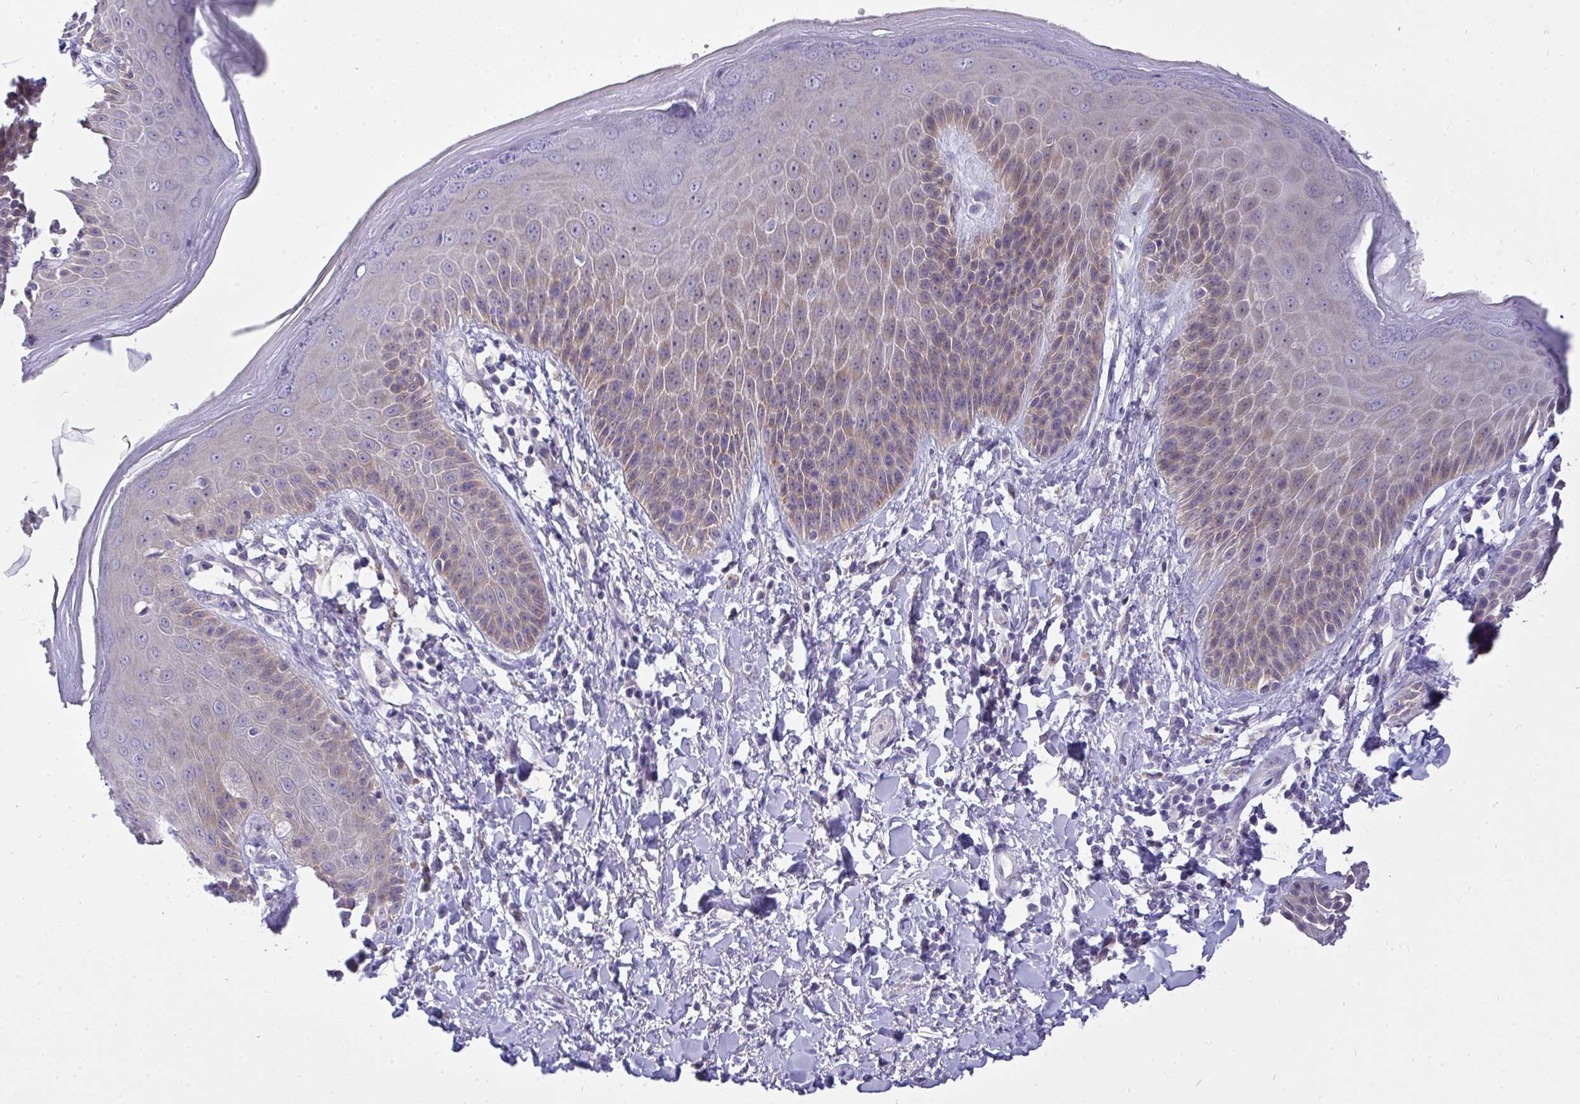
{"staining": {"intensity": "weak", "quantity": "25%-75%", "location": "cytoplasmic/membranous"}, "tissue": "skin", "cell_type": "Epidermal cells", "image_type": "normal", "snomed": [{"axis": "morphology", "description": "Normal tissue, NOS"}, {"axis": "topography", "description": "Anal"}, {"axis": "topography", "description": "Peripheral nerve tissue"}], "caption": "A brown stain highlights weak cytoplasmic/membranous staining of a protein in epidermal cells of unremarkable skin.", "gene": "VGLL3", "patient": {"sex": "male", "age": 51}}